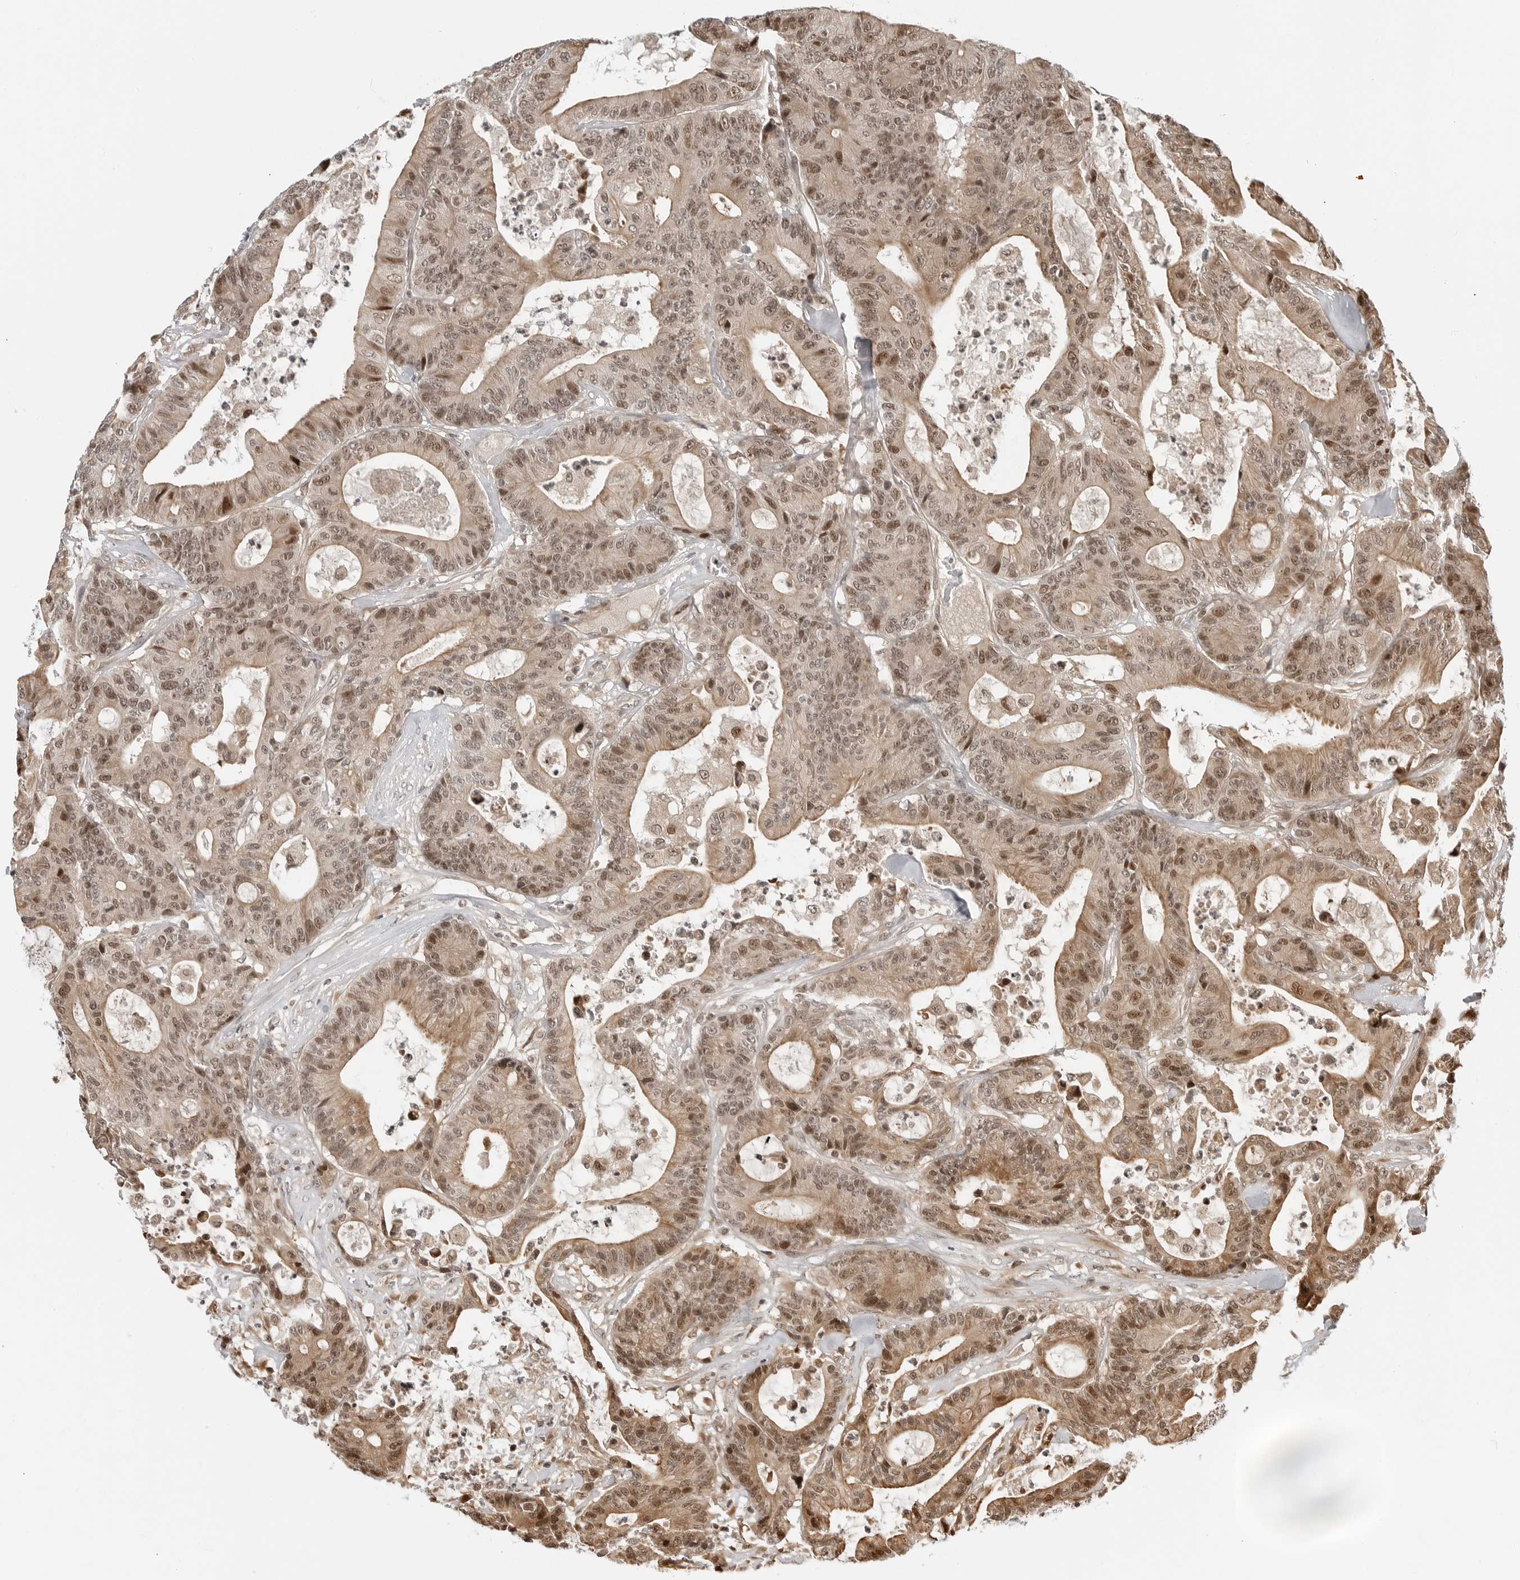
{"staining": {"intensity": "moderate", "quantity": ">75%", "location": "cytoplasmic/membranous,nuclear"}, "tissue": "colorectal cancer", "cell_type": "Tumor cells", "image_type": "cancer", "snomed": [{"axis": "morphology", "description": "Adenocarcinoma, NOS"}, {"axis": "topography", "description": "Colon"}], "caption": "High-magnification brightfield microscopy of colorectal cancer stained with DAB (brown) and counterstained with hematoxylin (blue). tumor cells exhibit moderate cytoplasmic/membranous and nuclear positivity is identified in about>75% of cells.", "gene": "TIPRL", "patient": {"sex": "female", "age": 84}}